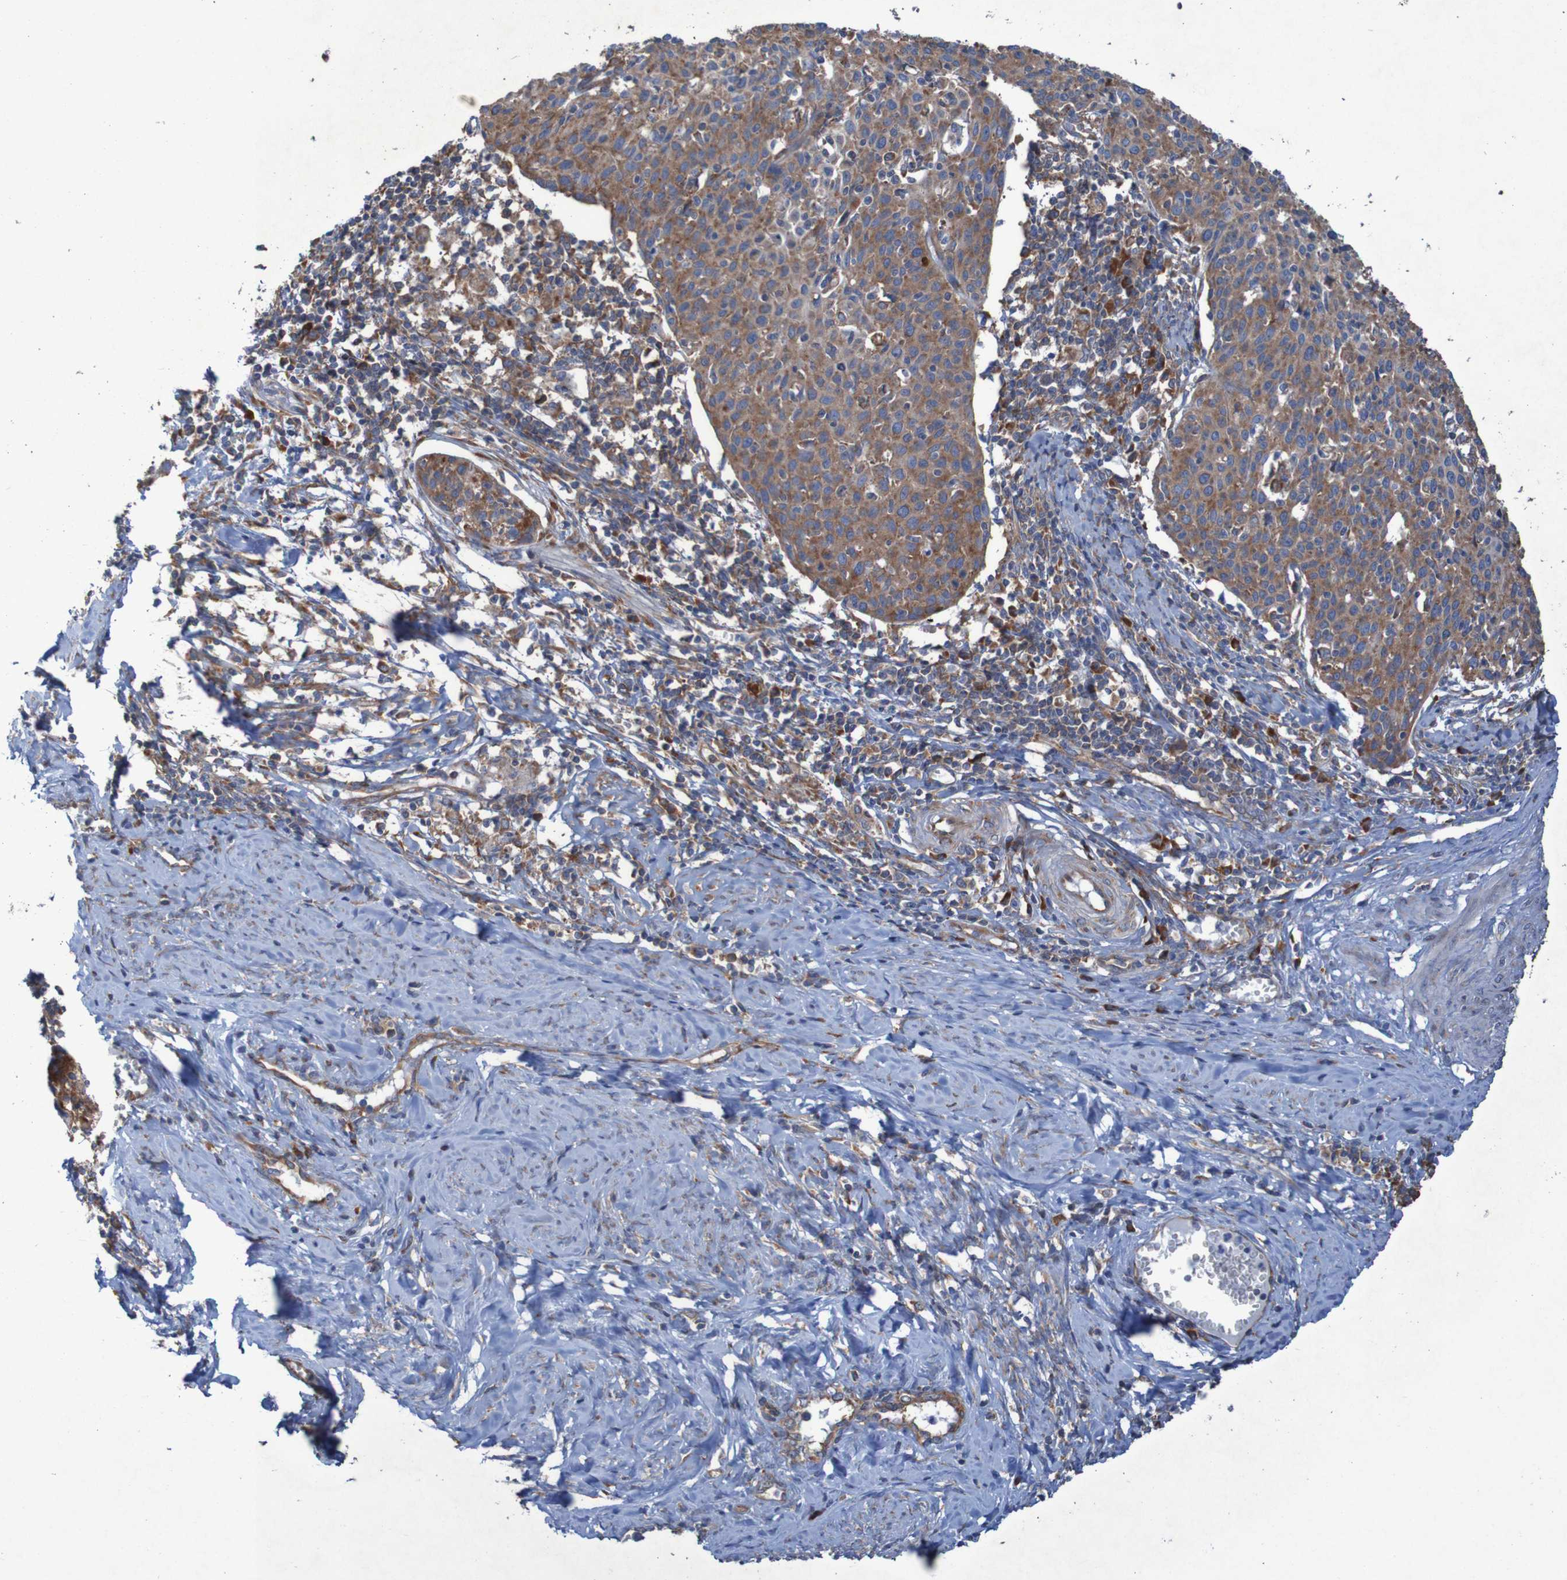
{"staining": {"intensity": "strong", "quantity": ">75%", "location": "cytoplasmic/membranous"}, "tissue": "cervical cancer", "cell_type": "Tumor cells", "image_type": "cancer", "snomed": [{"axis": "morphology", "description": "Squamous cell carcinoma, NOS"}, {"axis": "topography", "description": "Cervix"}], "caption": "Immunohistochemistry (IHC) staining of cervical cancer (squamous cell carcinoma), which displays high levels of strong cytoplasmic/membranous expression in about >75% of tumor cells indicating strong cytoplasmic/membranous protein staining. The staining was performed using DAB (brown) for protein detection and nuclei were counterstained in hematoxylin (blue).", "gene": "RPL10", "patient": {"sex": "female", "age": 38}}